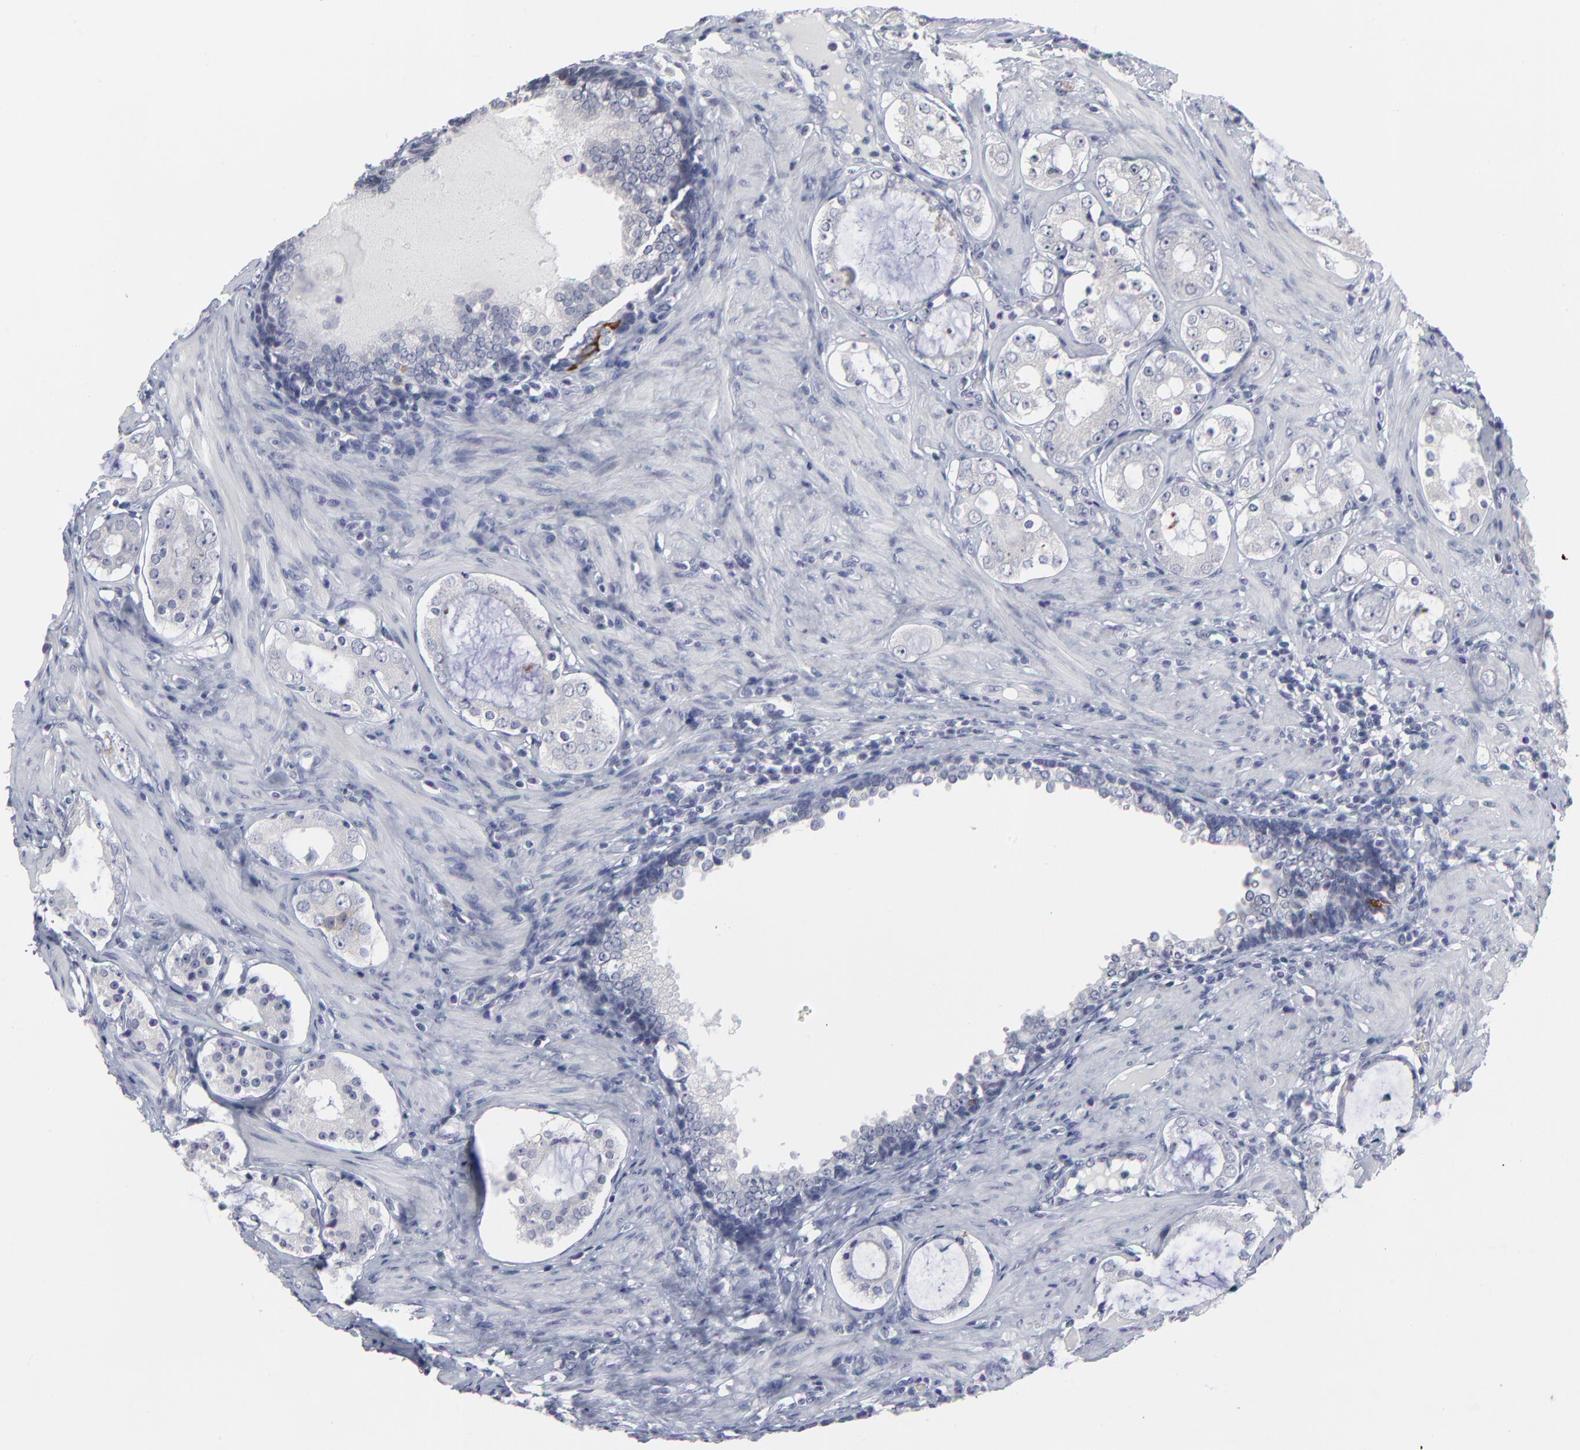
{"staining": {"intensity": "negative", "quantity": "none", "location": "none"}, "tissue": "prostate cancer", "cell_type": "Tumor cells", "image_type": "cancer", "snomed": [{"axis": "morphology", "description": "Adenocarcinoma, Medium grade"}, {"axis": "topography", "description": "Prostate"}], "caption": "Tumor cells show no significant expression in prostate cancer (medium-grade adenocarcinoma).", "gene": "MAGEA10", "patient": {"sex": "male", "age": 73}}